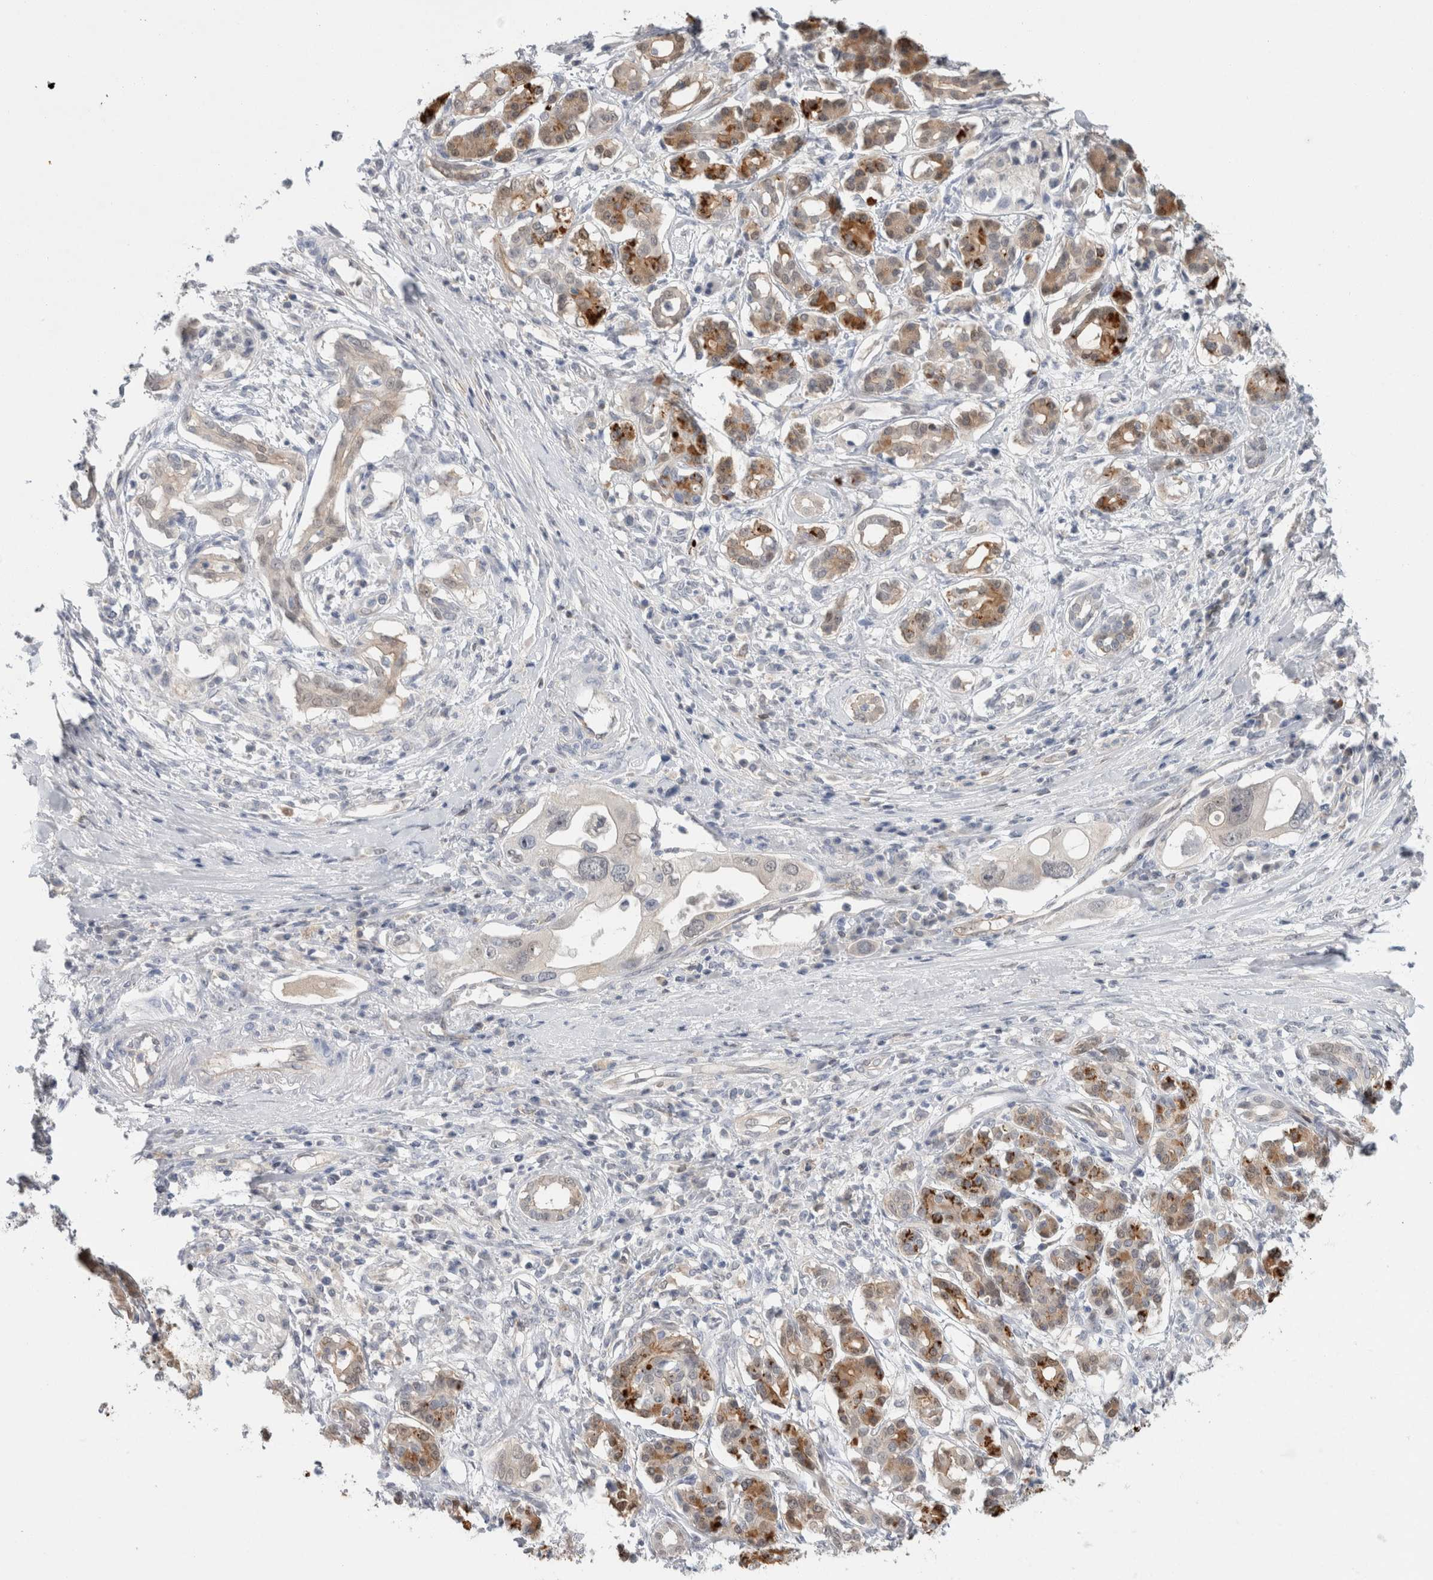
{"staining": {"intensity": "negative", "quantity": "none", "location": "none"}, "tissue": "pancreatic cancer", "cell_type": "Tumor cells", "image_type": "cancer", "snomed": [{"axis": "morphology", "description": "Adenocarcinoma, NOS"}, {"axis": "topography", "description": "Pancreas"}], "caption": "Tumor cells are negative for brown protein staining in adenocarcinoma (pancreatic).", "gene": "CASP6", "patient": {"sex": "female", "age": 56}}